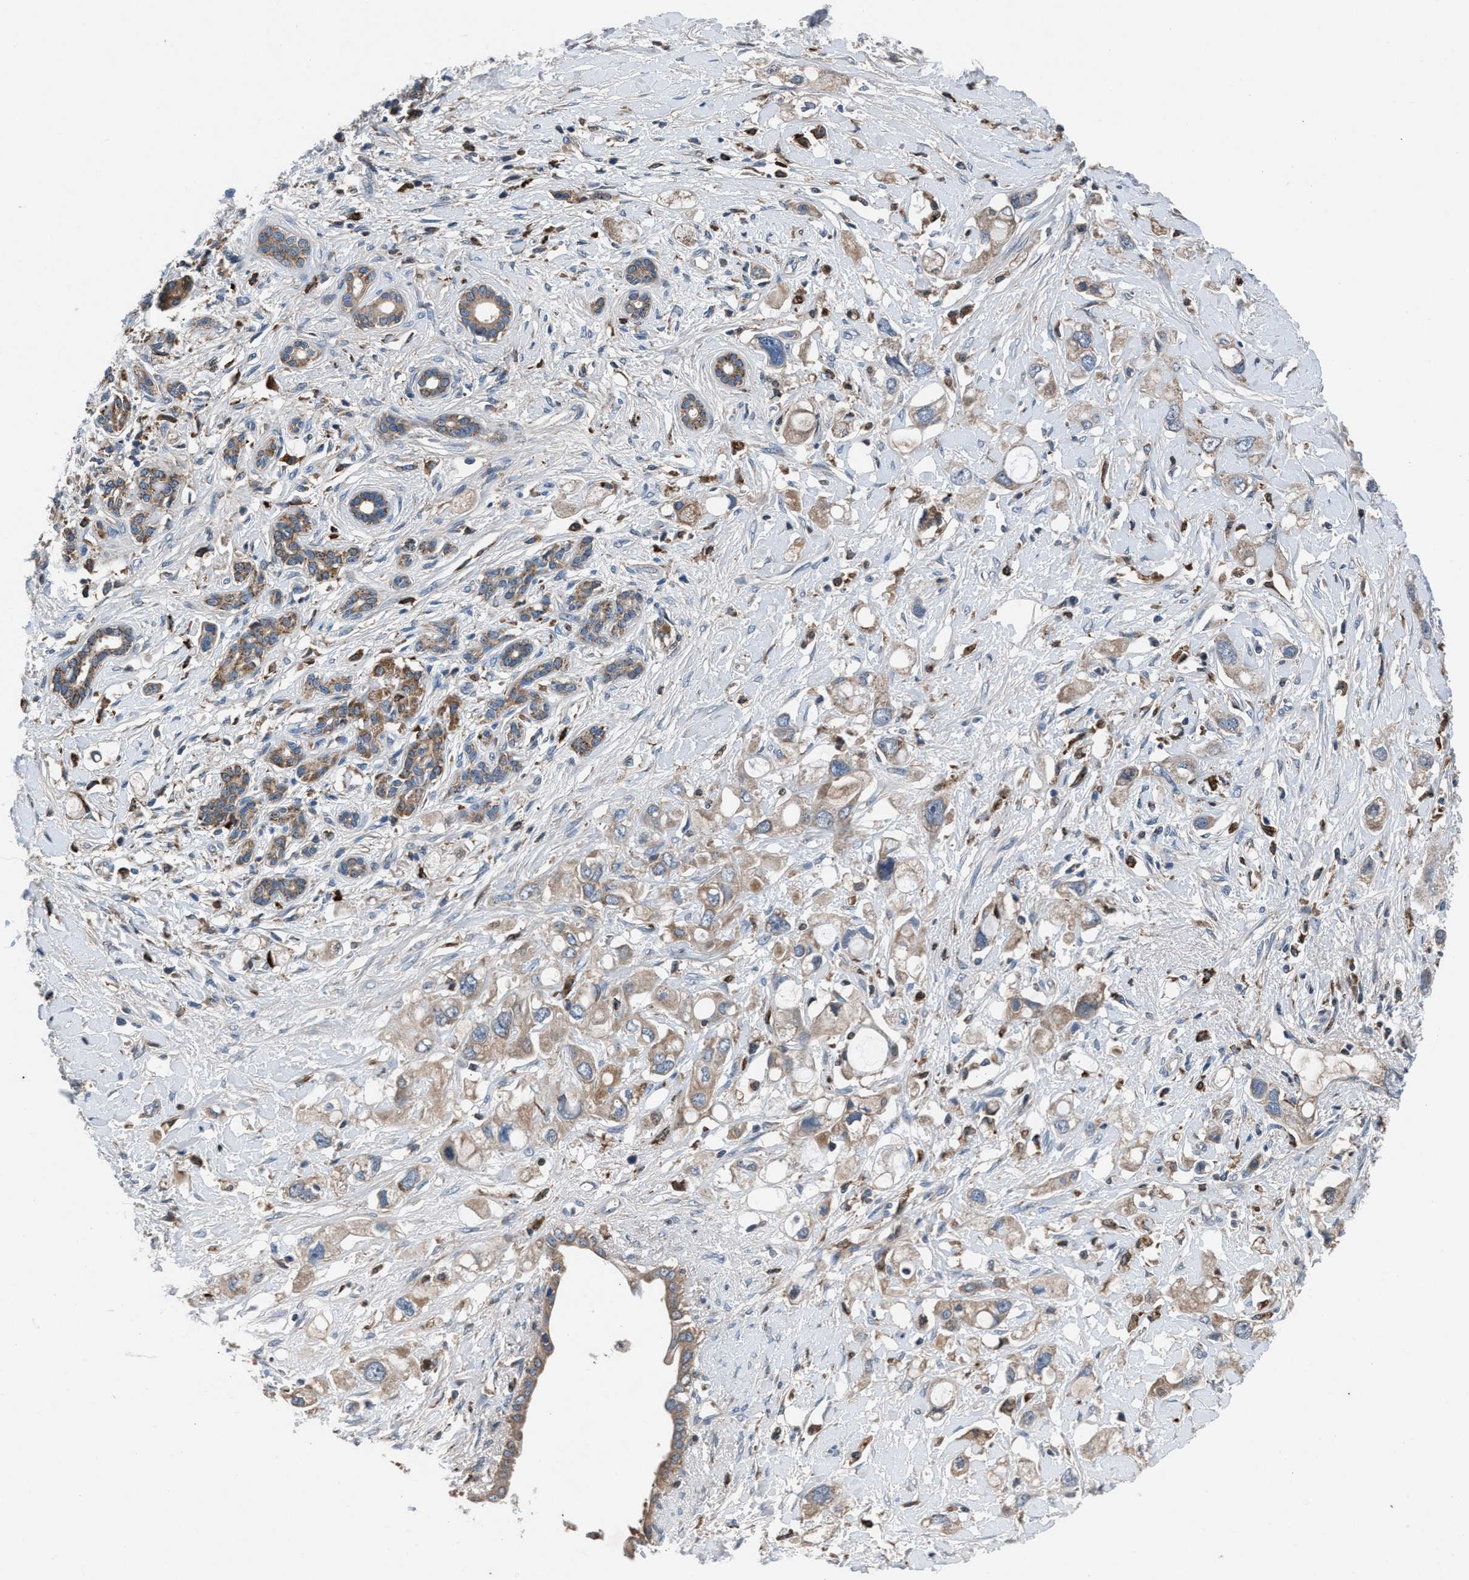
{"staining": {"intensity": "weak", "quantity": "25%-75%", "location": "cytoplasmic/membranous"}, "tissue": "pancreatic cancer", "cell_type": "Tumor cells", "image_type": "cancer", "snomed": [{"axis": "morphology", "description": "Adenocarcinoma, NOS"}, {"axis": "topography", "description": "Pancreas"}], "caption": "A brown stain highlights weak cytoplasmic/membranous positivity of a protein in human adenocarcinoma (pancreatic) tumor cells. (brown staining indicates protein expression, while blue staining denotes nuclei).", "gene": "FAM221A", "patient": {"sex": "female", "age": 56}}